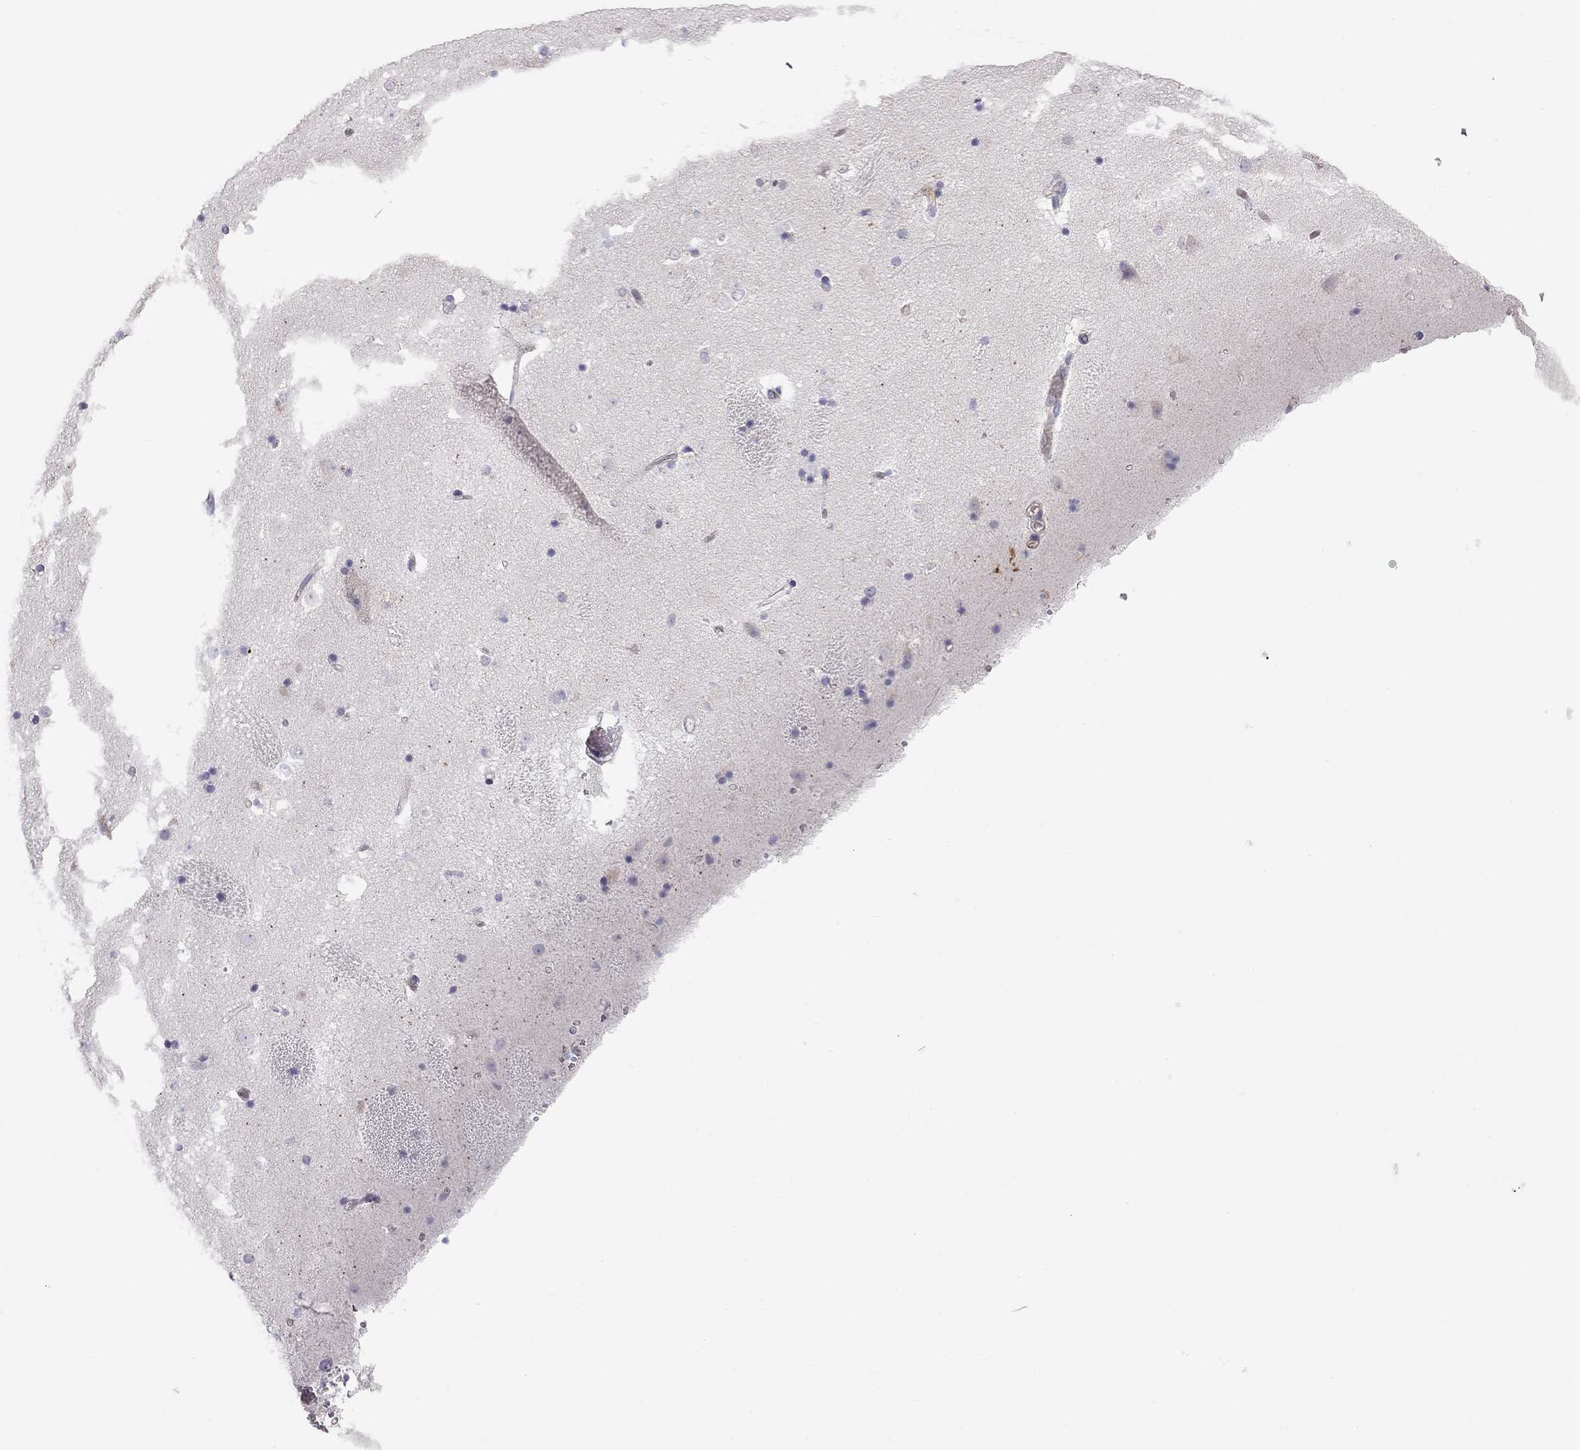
{"staining": {"intensity": "negative", "quantity": "none", "location": "none"}, "tissue": "caudate", "cell_type": "Glial cells", "image_type": "normal", "snomed": [{"axis": "morphology", "description": "Normal tissue, NOS"}, {"axis": "topography", "description": "Lateral ventricle wall"}], "caption": "This is an immunohistochemistry micrograph of benign caudate. There is no positivity in glial cells.", "gene": "TDRD6", "patient": {"sex": "male", "age": 51}}